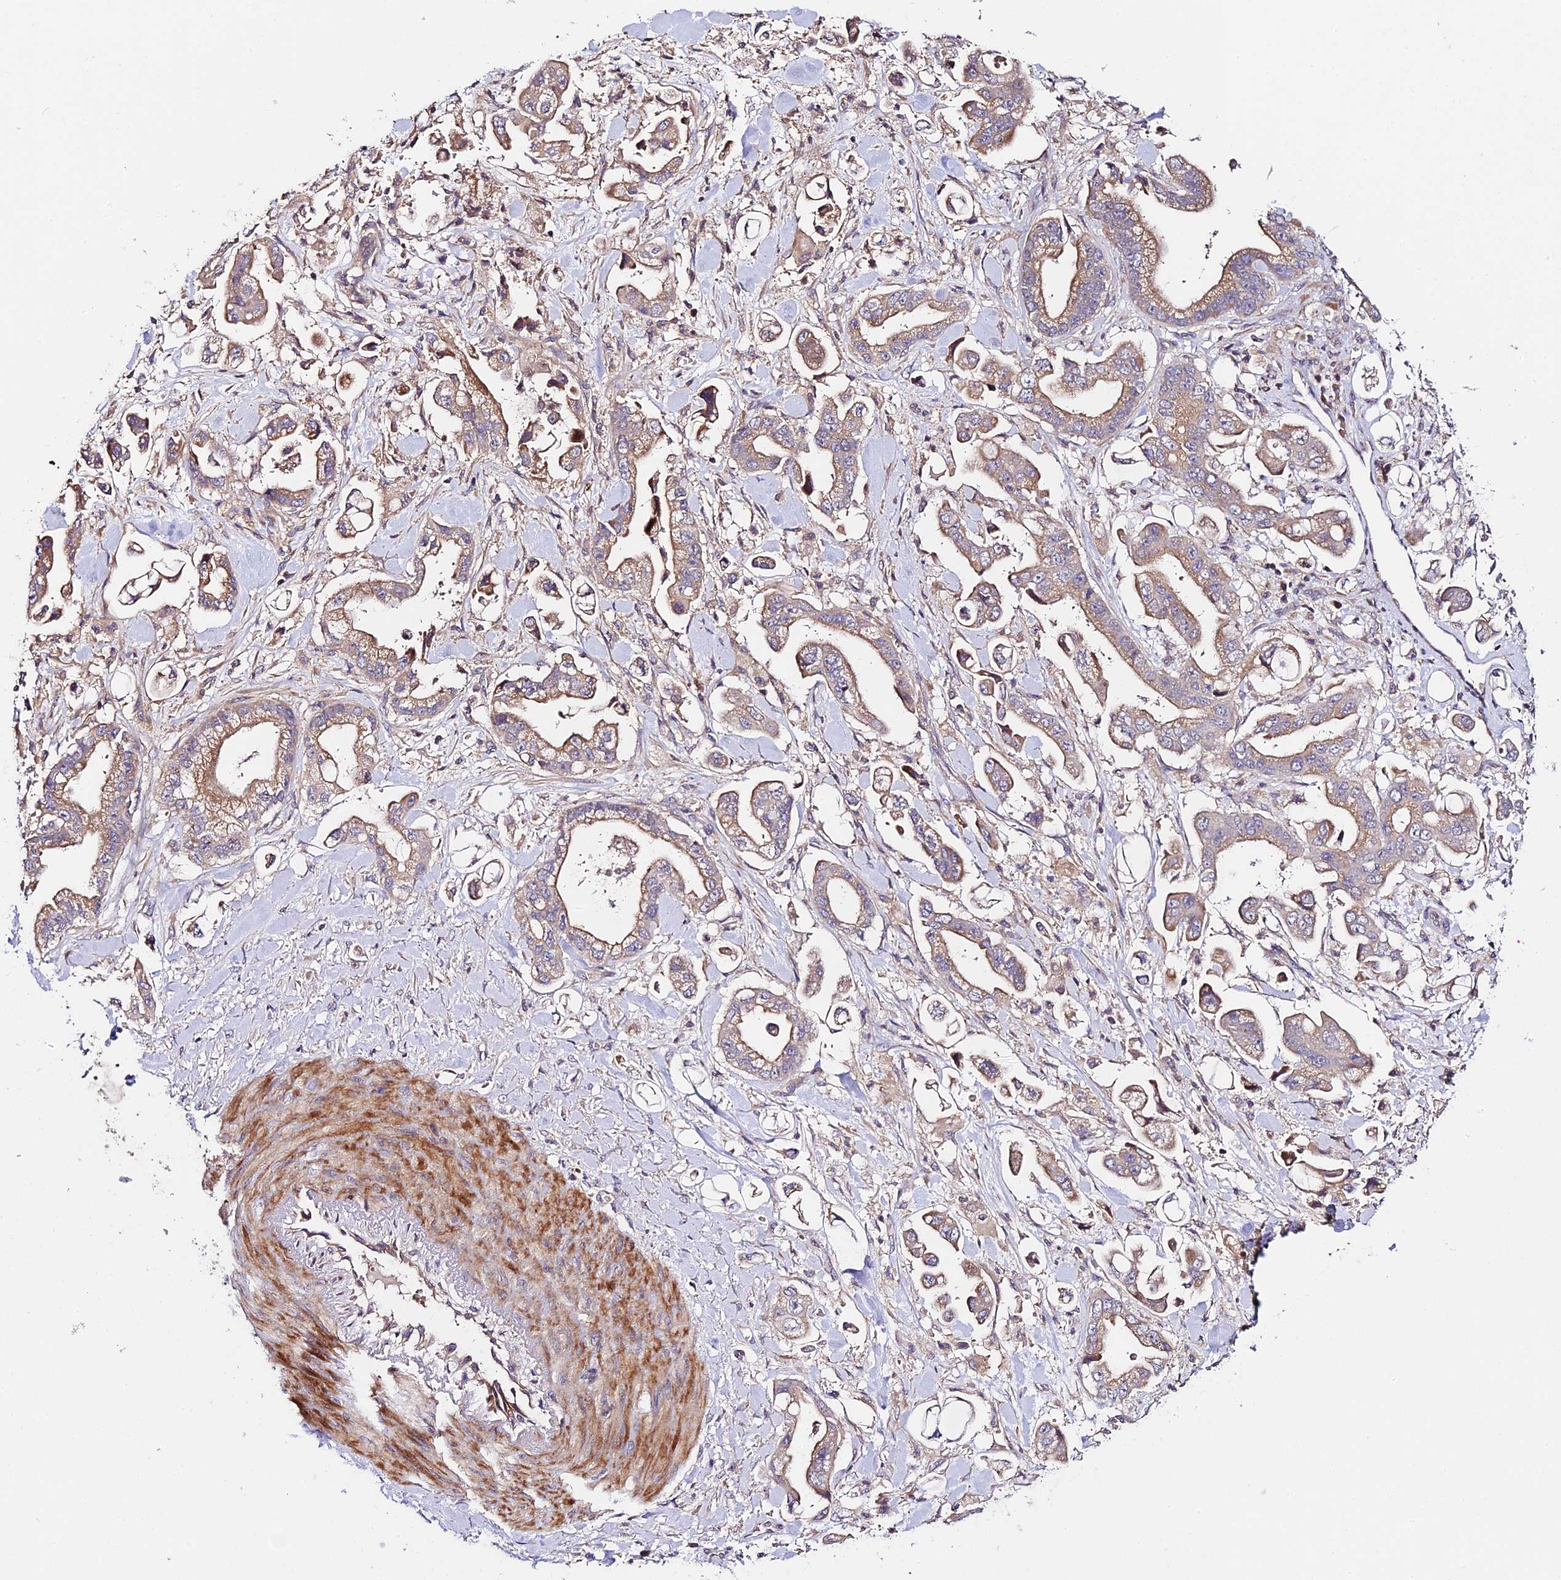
{"staining": {"intensity": "moderate", "quantity": "25%-75%", "location": "cytoplasmic/membranous"}, "tissue": "stomach cancer", "cell_type": "Tumor cells", "image_type": "cancer", "snomed": [{"axis": "morphology", "description": "Adenocarcinoma, NOS"}, {"axis": "topography", "description": "Stomach"}], "caption": "Human stomach cancer (adenocarcinoma) stained for a protein (brown) reveals moderate cytoplasmic/membranous positive positivity in approximately 25%-75% of tumor cells.", "gene": "C3orf20", "patient": {"sex": "male", "age": 62}}